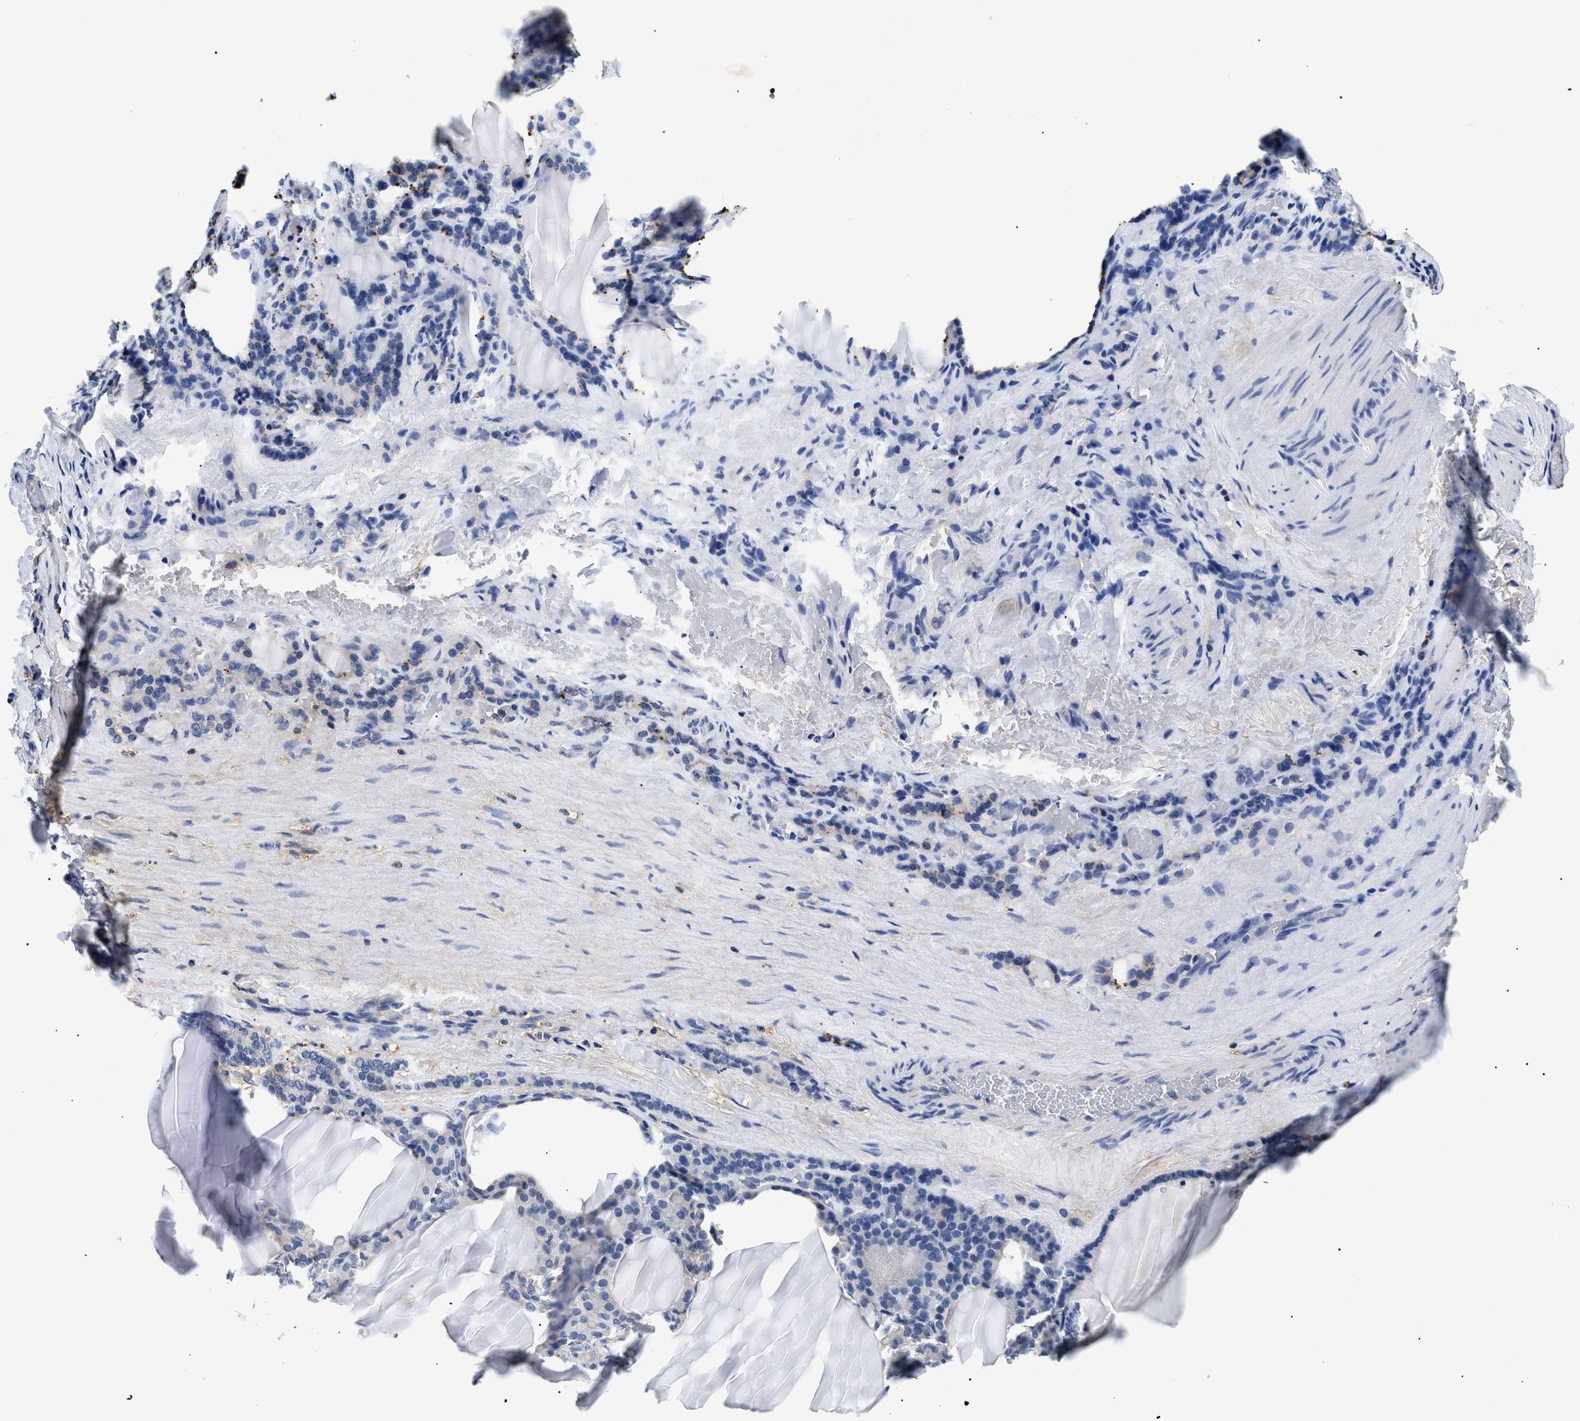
{"staining": {"intensity": "moderate", "quantity": "<25%", "location": "cytoplasmic/membranous"}, "tissue": "thyroid gland", "cell_type": "Glandular cells", "image_type": "normal", "snomed": [{"axis": "morphology", "description": "Normal tissue, NOS"}, {"axis": "topography", "description": "Thyroid gland"}], "caption": "Approximately <25% of glandular cells in unremarkable human thyroid gland display moderate cytoplasmic/membranous protein expression as visualized by brown immunohistochemical staining.", "gene": "MEA1", "patient": {"sex": "female", "age": 28}}